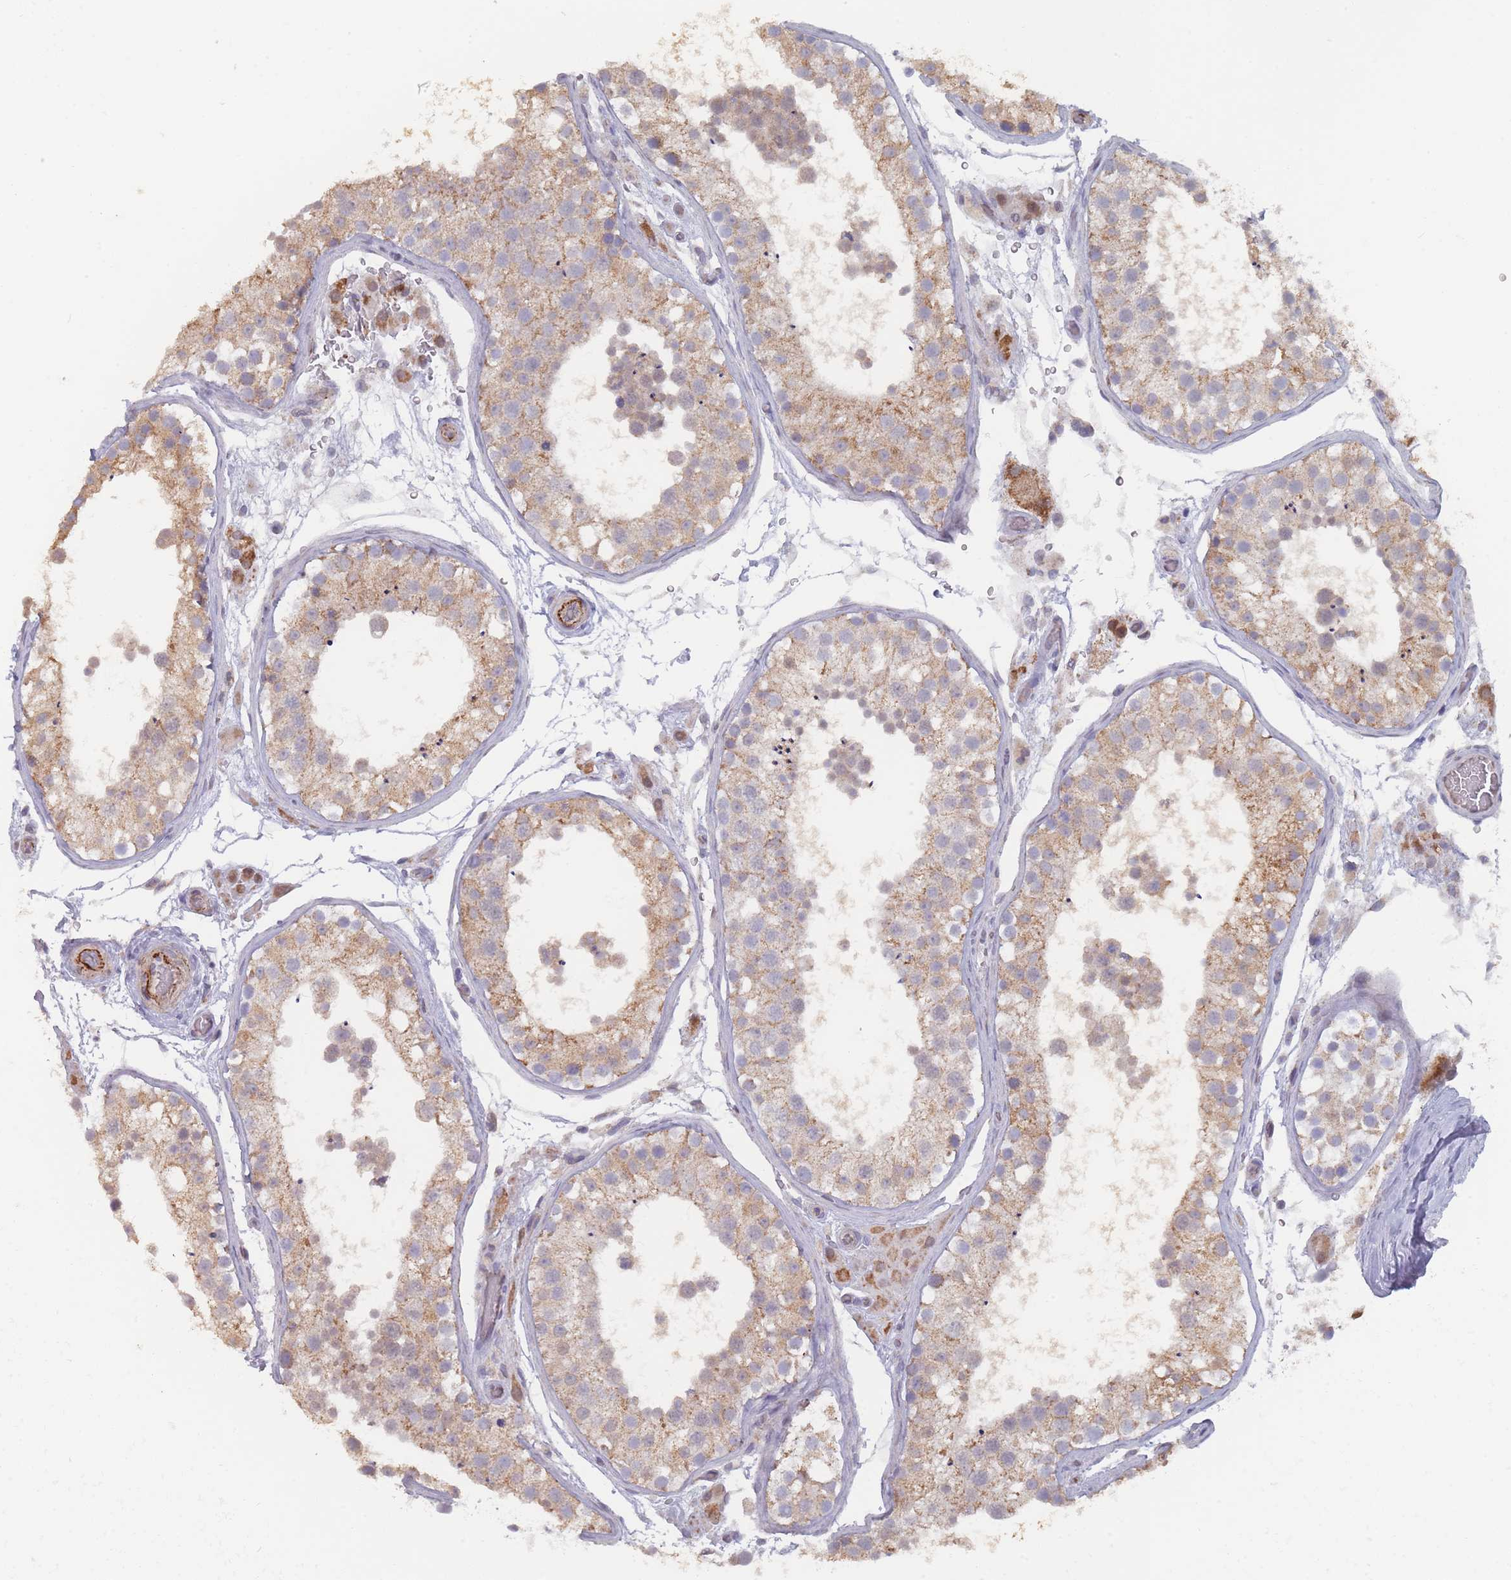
{"staining": {"intensity": "moderate", "quantity": ">75%", "location": "cytoplasmic/membranous"}, "tissue": "testis", "cell_type": "Cells in seminiferous ducts", "image_type": "normal", "snomed": [{"axis": "morphology", "description": "Normal tissue, NOS"}, {"axis": "topography", "description": "Testis"}], "caption": "This is a photomicrograph of IHC staining of normal testis, which shows moderate staining in the cytoplasmic/membranous of cells in seminiferous ducts.", "gene": "TRARG1", "patient": {"sex": "male", "age": 26}}